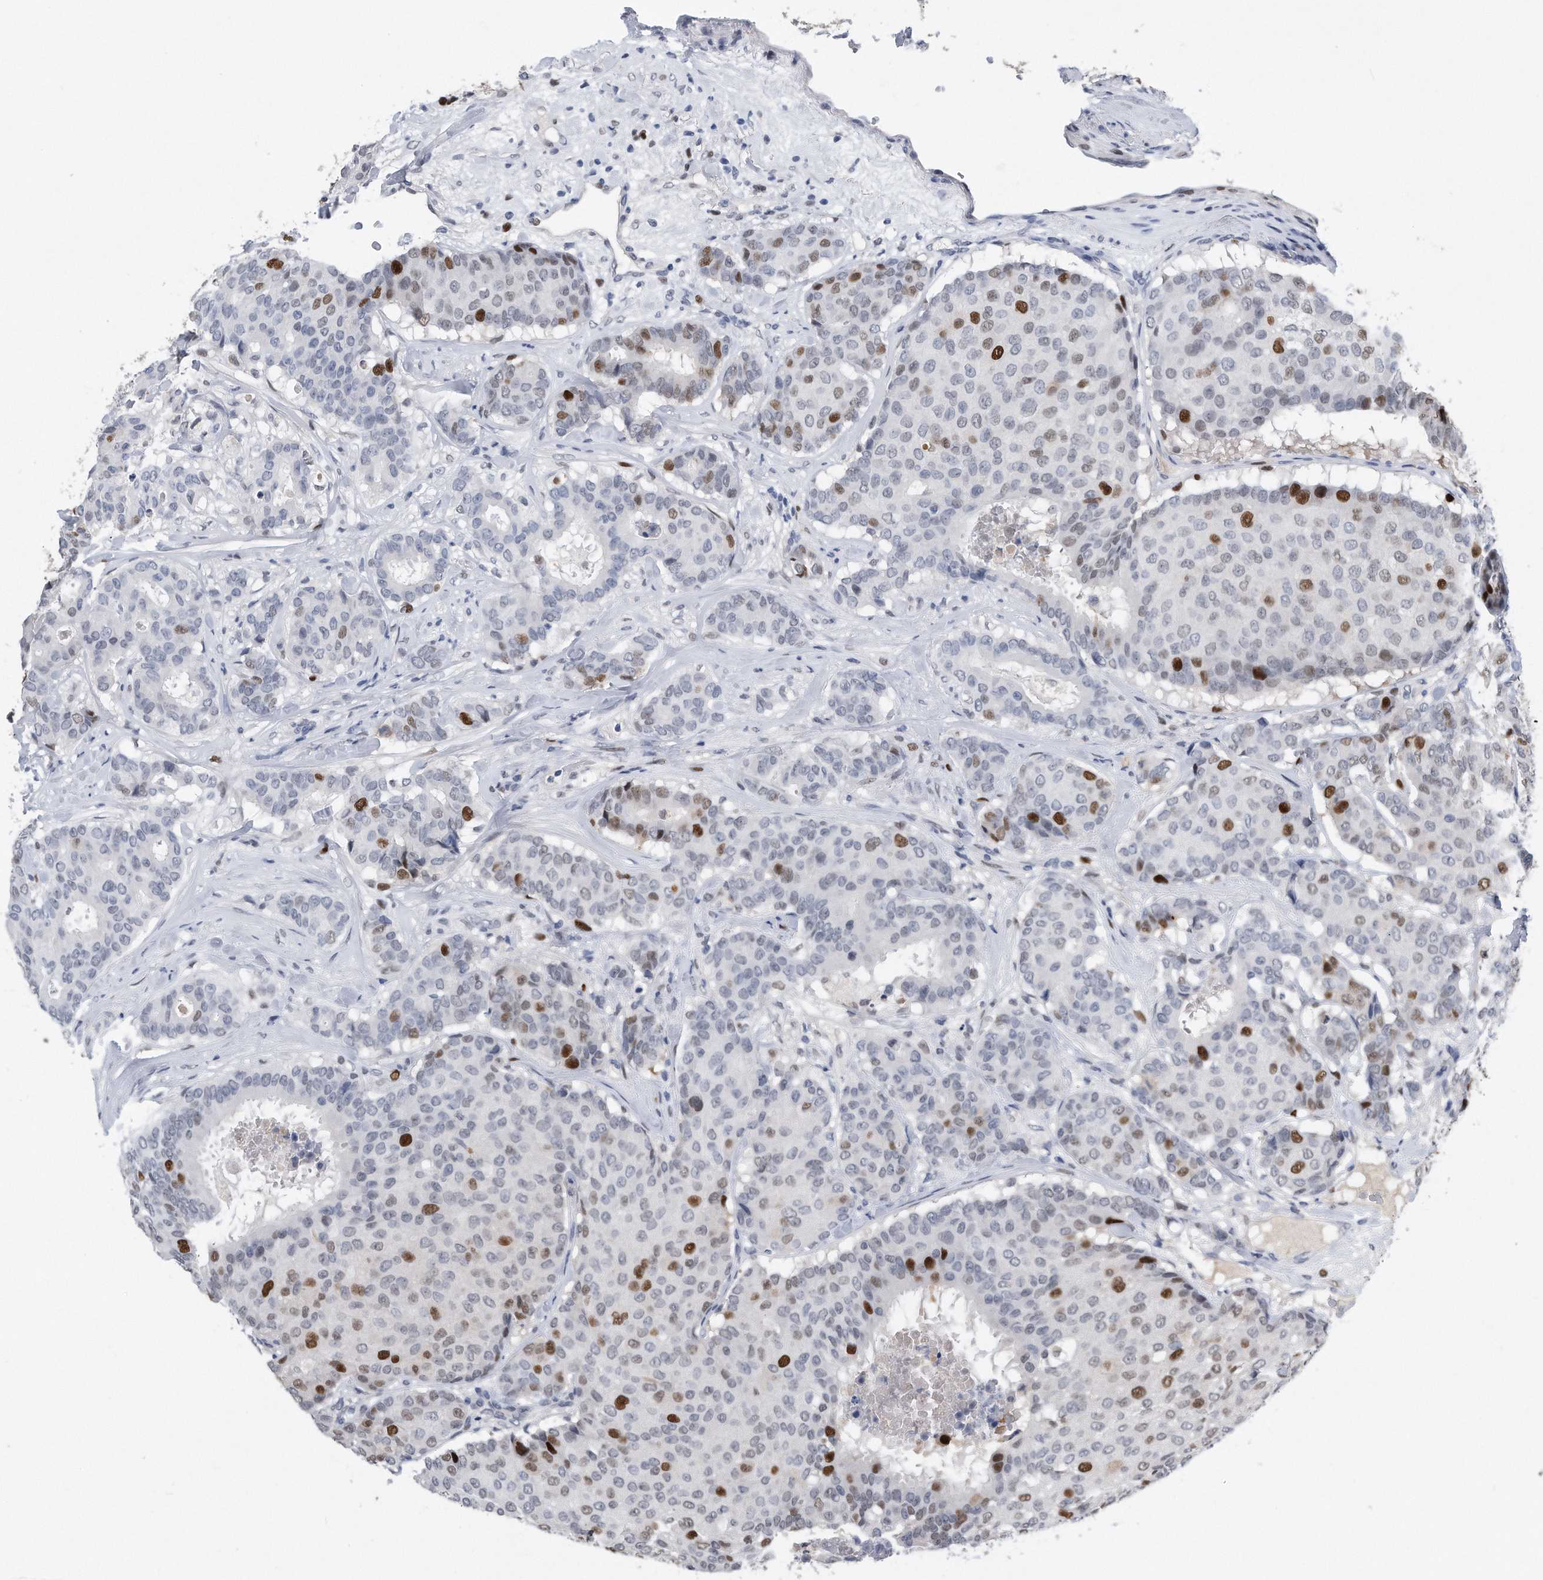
{"staining": {"intensity": "strong", "quantity": "<25%", "location": "nuclear"}, "tissue": "breast cancer", "cell_type": "Tumor cells", "image_type": "cancer", "snomed": [{"axis": "morphology", "description": "Duct carcinoma"}, {"axis": "topography", "description": "Breast"}], "caption": "Strong nuclear protein positivity is seen in approximately <25% of tumor cells in infiltrating ductal carcinoma (breast). (Stains: DAB (3,3'-diaminobenzidine) in brown, nuclei in blue, Microscopy: brightfield microscopy at high magnification).", "gene": "PCNA", "patient": {"sex": "female", "age": 75}}